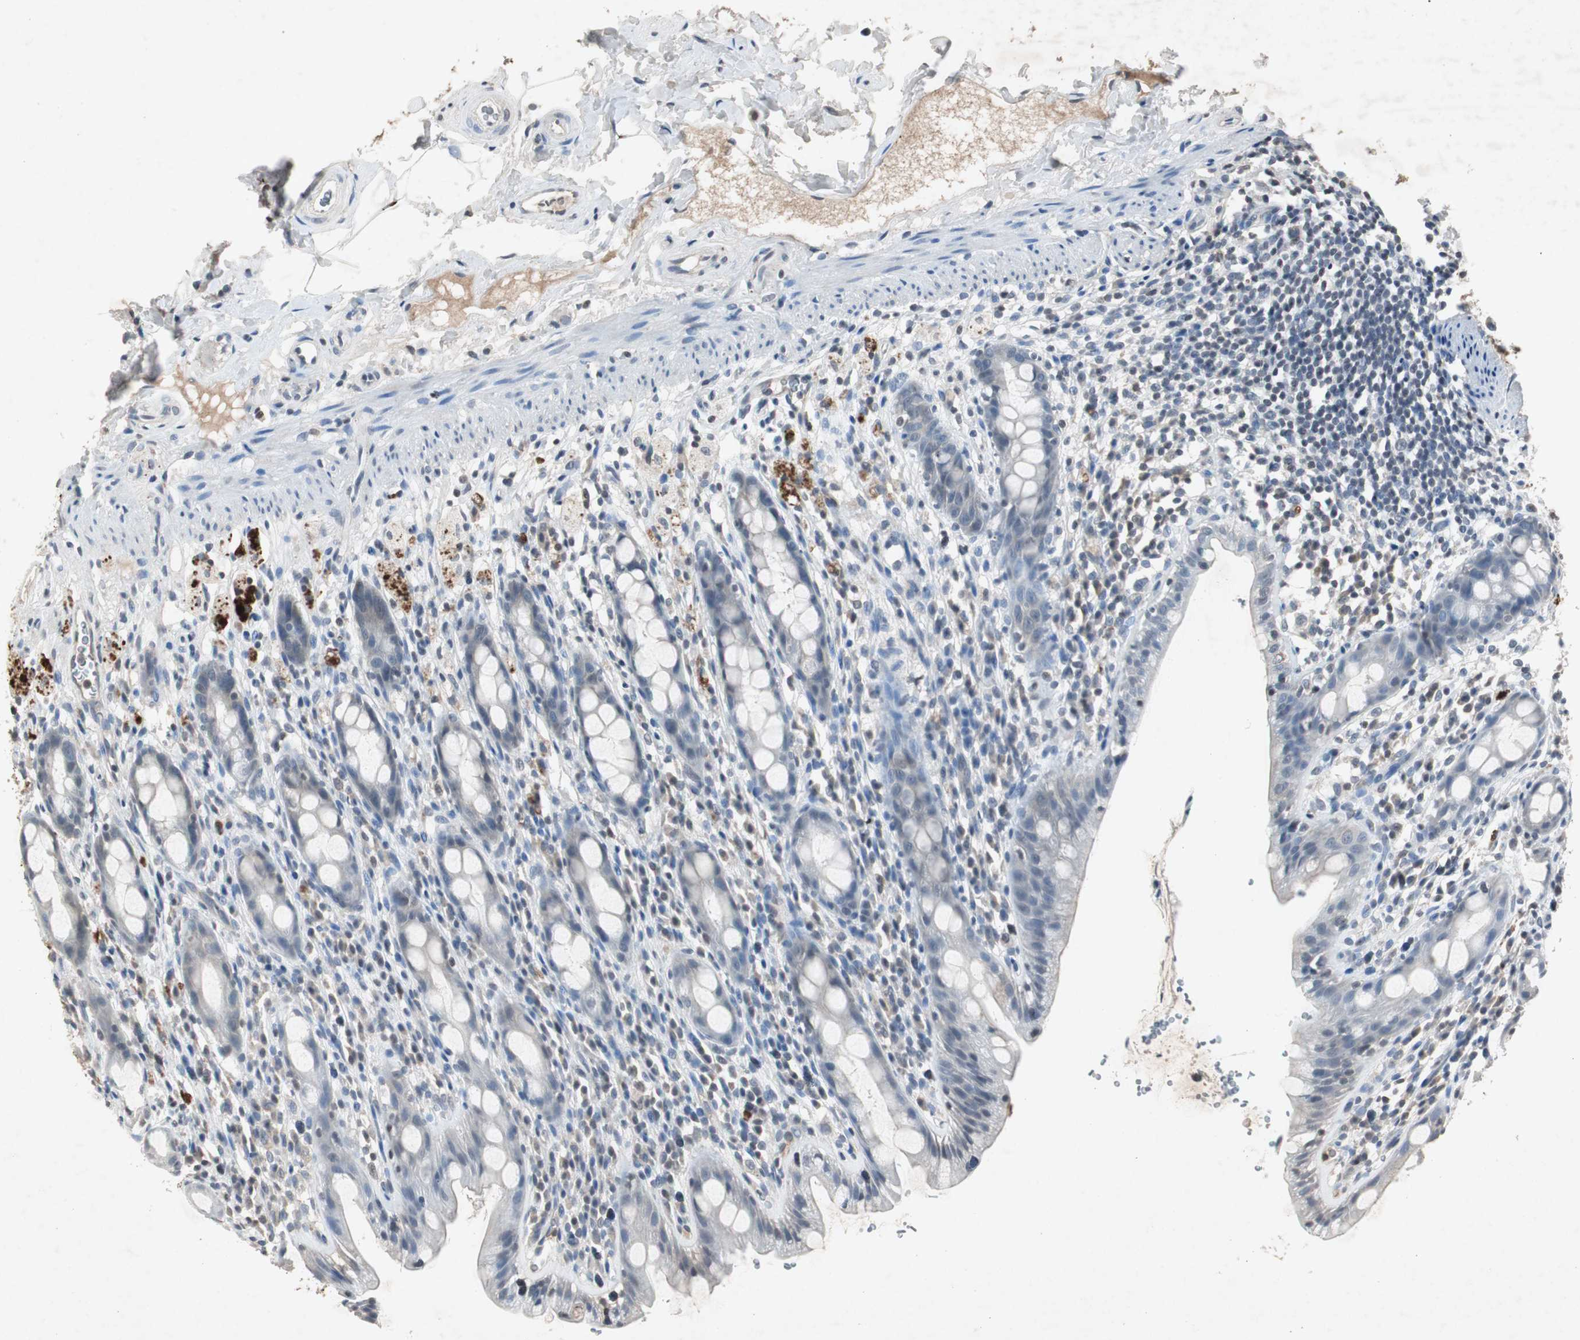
{"staining": {"intensity": "negative", "quantity": "none", "location": "none"}, "tissue": "rectum", "cell_type": "Glandular cells", "image_type": "normal", "snomed": [{"axis": "morphology", "description": "Normal tissue, NOS"}, {"axis": "topography", "description": "Rectum"}], "caption": "High magnification brightfield microscopy of unremarkable rectum stained with DAB (3,3'-diaminobenzidine) (brown) and counterstained with hematoxylin (blue): glandular cells show no significant staining.", "gene": "ADNP2", "patient": {"sex": "male", "age": 44}}